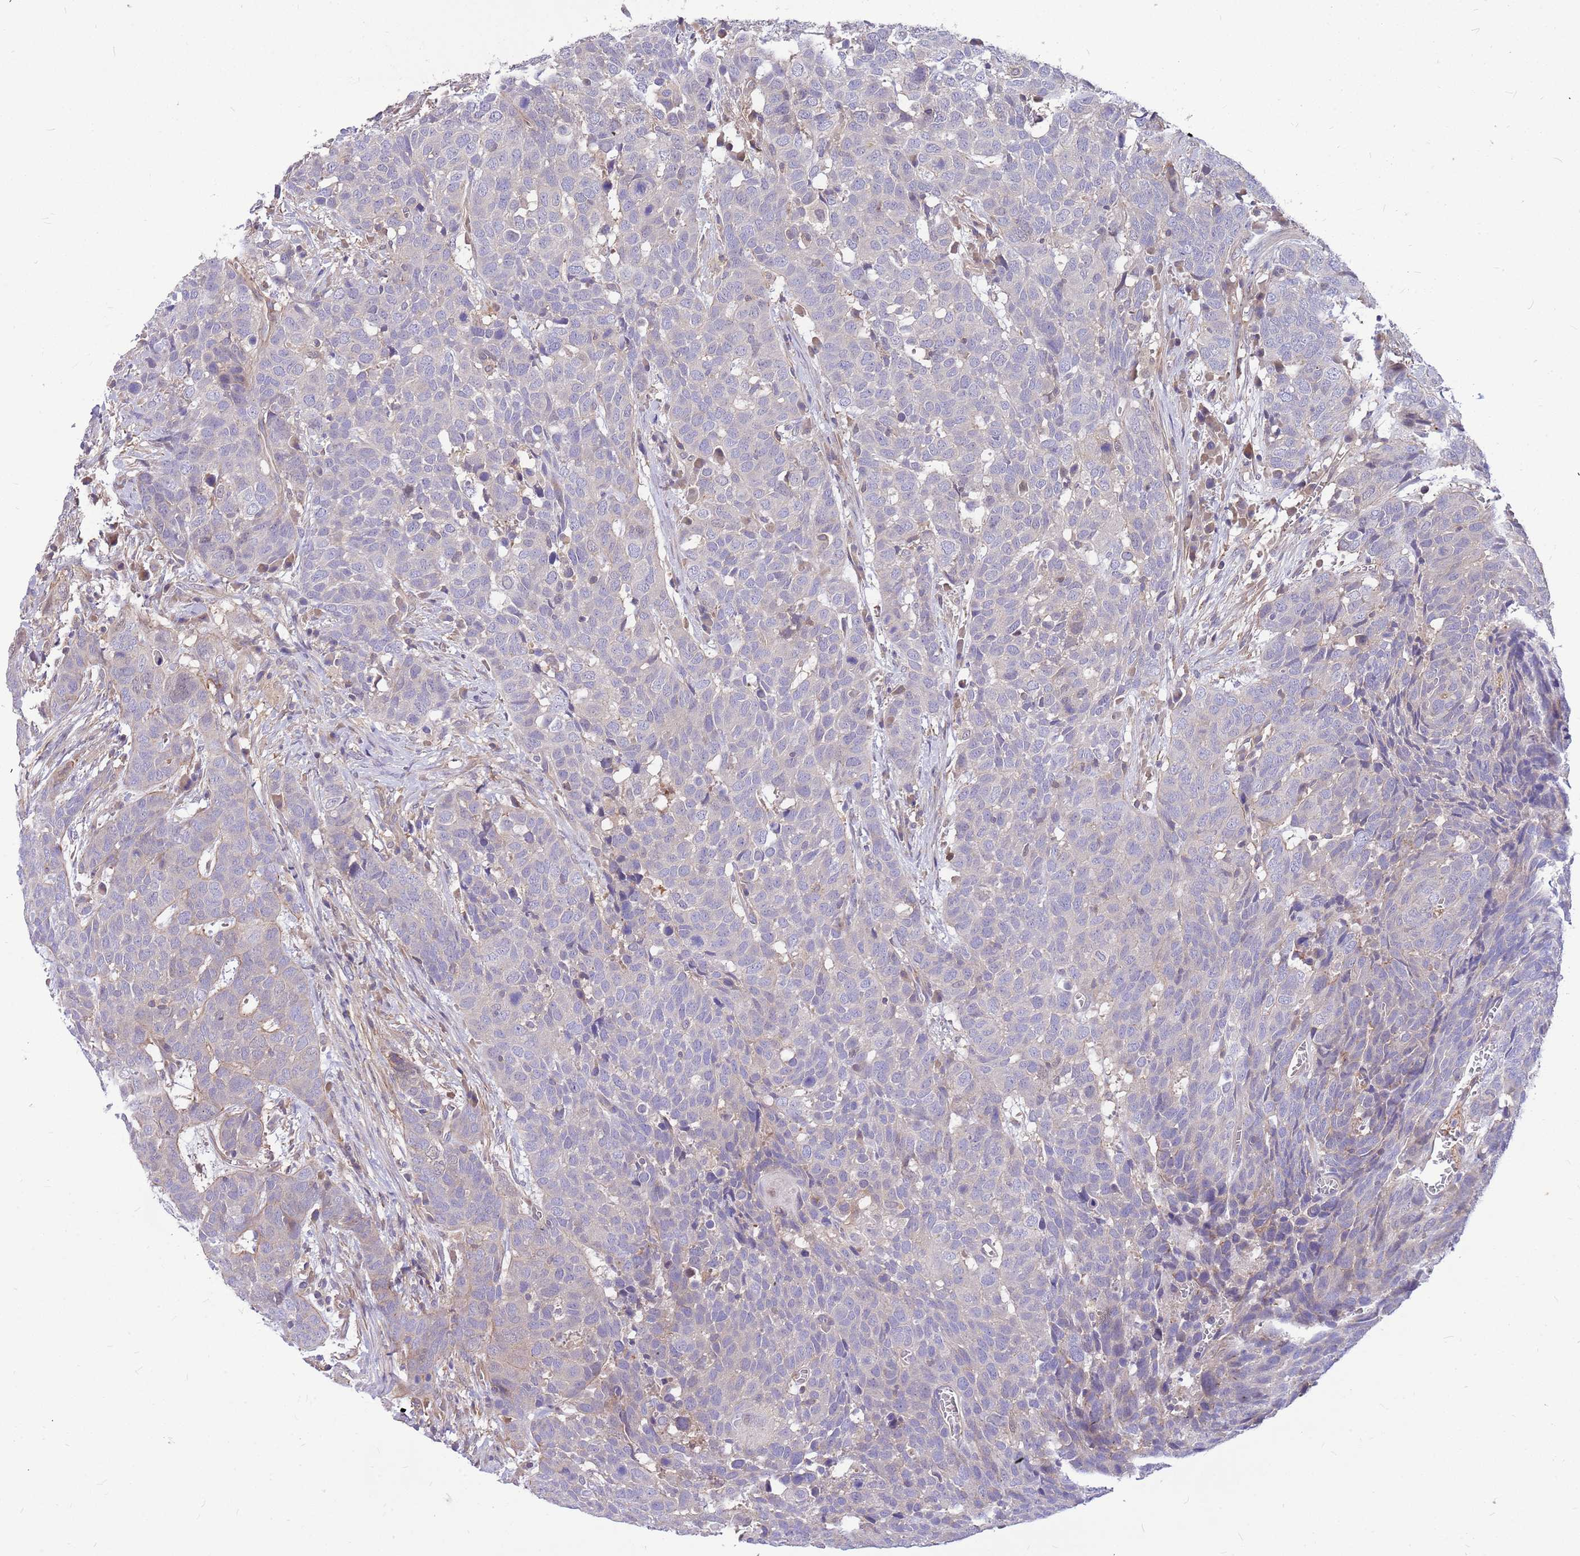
{"staining": {"intensity": "negative", "quantity": "none", "location": "none"}, "tissue": "head and neck cancer", "cell_type": "Tumor cells", "image_type": "cancer", "snomed": [{"axis": "morphology", "description": "Squamous cell carcinoma, NOS"}, {"axis": "topography", "description": "Head-Neck"}], "caption": "Human head and neck squamous cell carcinoma stained for a protein using immunohistochemistry displays no expression in tumor cells.", "gene": "MVD", "patient": {"sex": "male", "age": 66}}